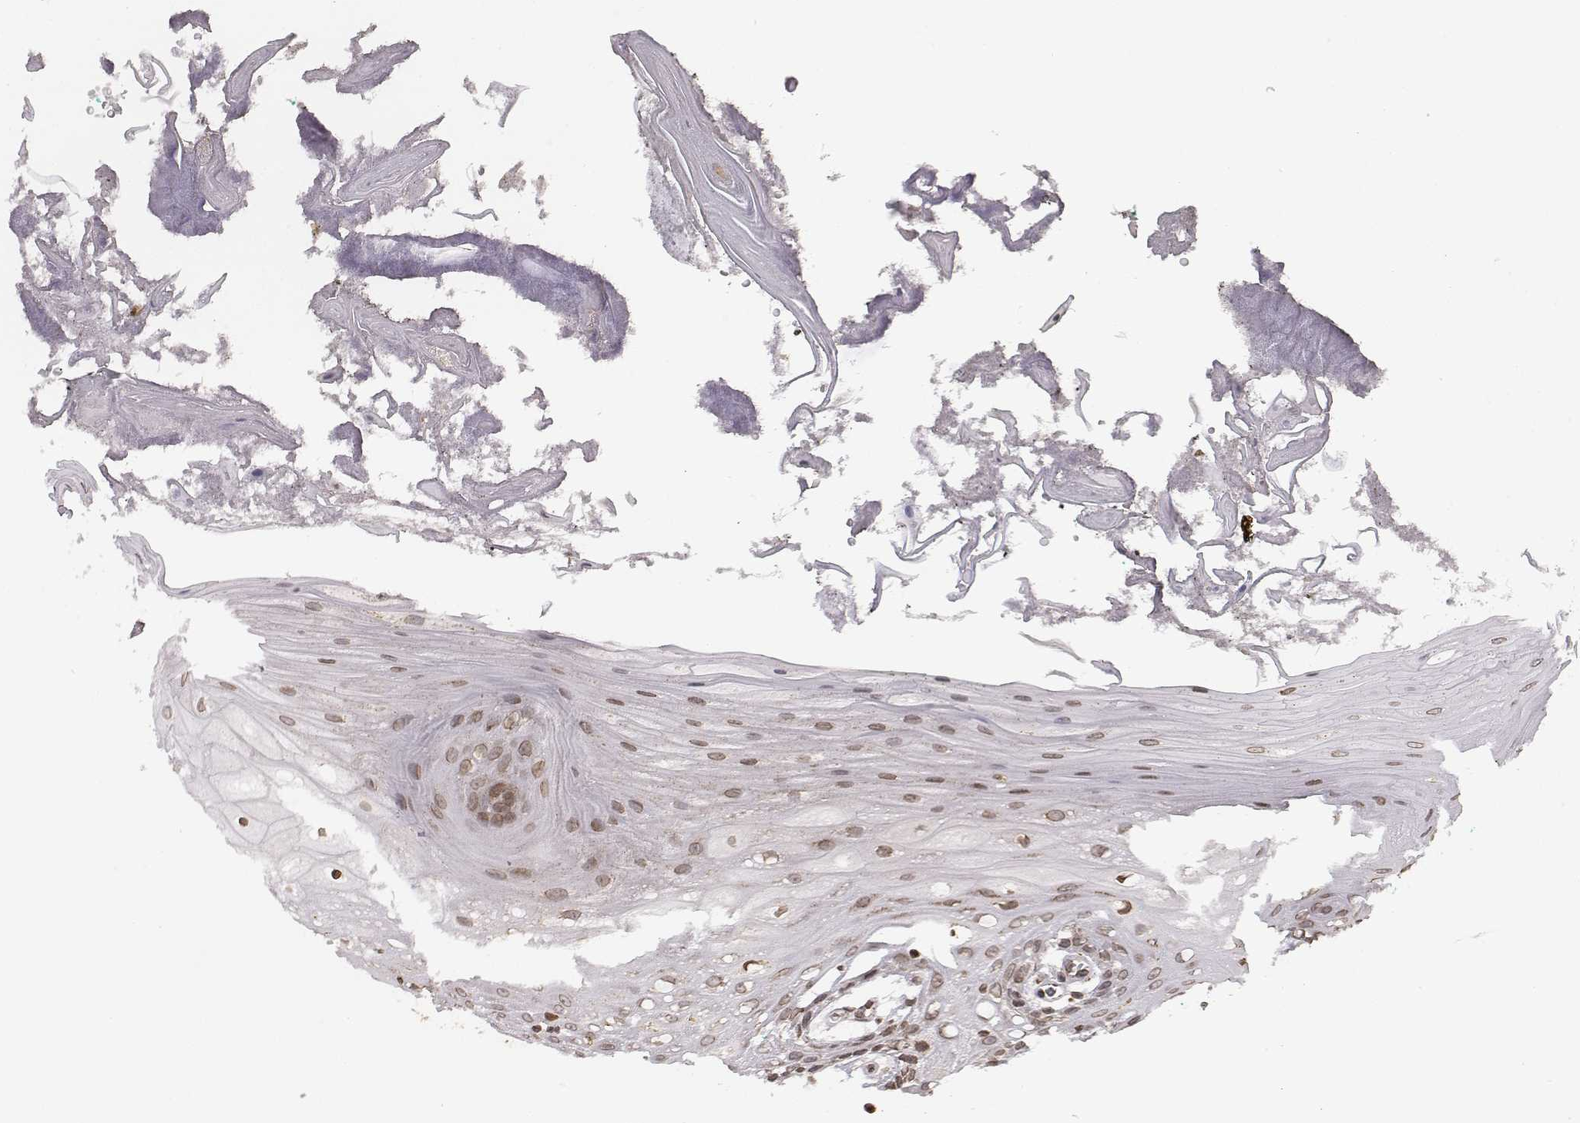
{"staining": {"intensity": "moderate", "quantity": ">75%", "location": "nuclear"}, "tissue": "oral mucosa", "cell_type": "Squamous epithelial cells", "image_type": "normal", "snomed": [{"axis": "morphology", "description": "Normal tissue, NOS"}, {"axis": "morphology", "description": "Squamous cell carcinoma, NOS"}, {"axis": "topography", "description": "Oral tissue"}, {"axis": "topography", "description": "Head-Neck"}], "caption": "A brown stain highlights moderate nuclear expression of a protein in squamous epithelial cells of normal oral mucosa. (IHC, brightfield microscopy, high magnification).", "gene": "ACOT2", "patient": {"sex": "male", "age": 69}}